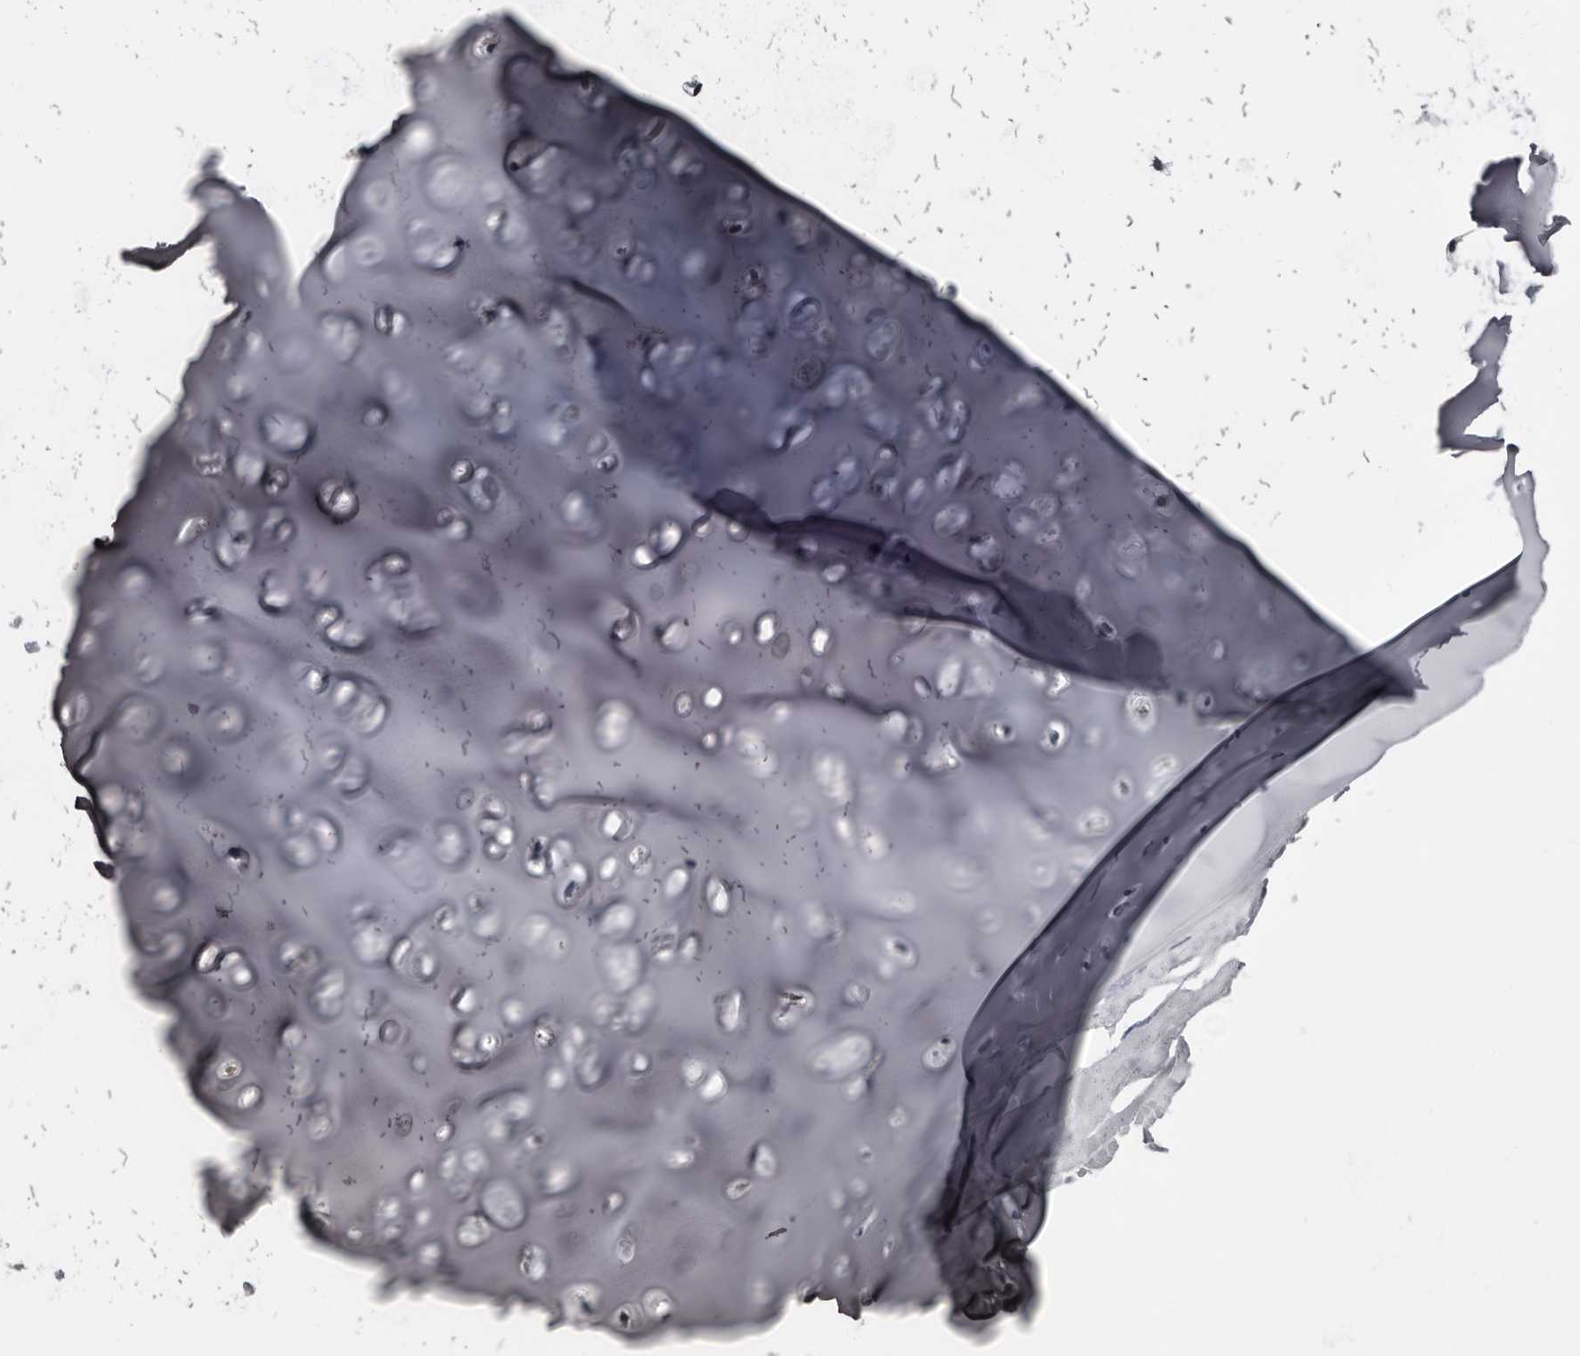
{"staining": {"intensity": "negative", "quantity": "none", "location": "none"}, "tissue": "adipose tissue", "cell_type": "Adipocytes", "image_type": "normal", "snomed": [{"axis": "morphology", "description": "Normal tissue, NOS"}, {"axis": "morphology", "description": "Basal cell carcinoma"}, {"axis": "topography", "description": "Cartilage tissue"}, {"axis": "topography", "description": "Nasopharynx"}, {"axis": "topography", "description": "Oral tissue"}], "caption": "Immunohistochemical staining of unremarkable adipose tissue exhibits no significant staining in adipocytes.", "gene": "GREB1", "patient": {"sex": "female", "age": 77}}